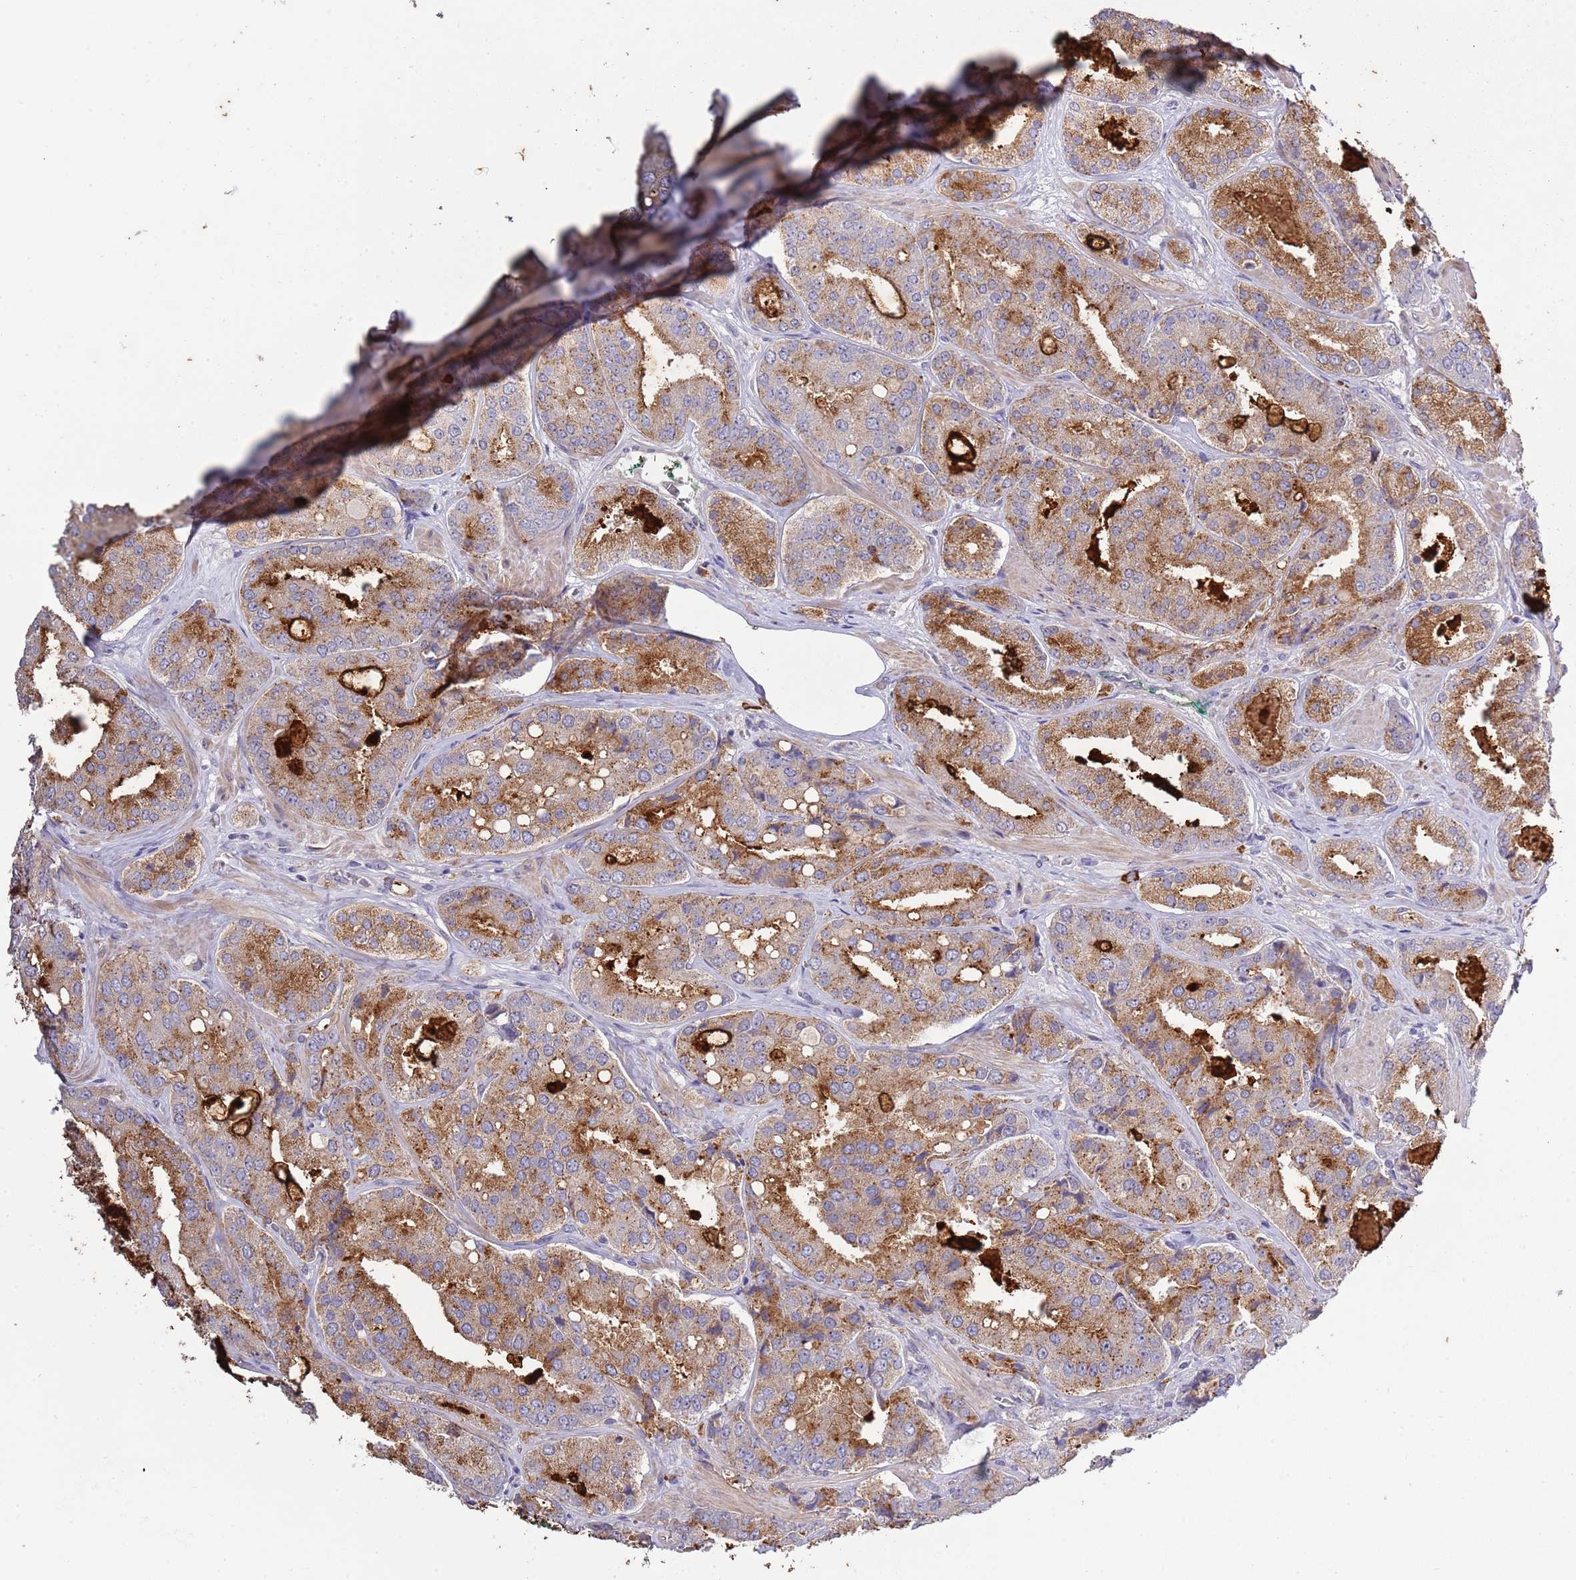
{"staining": {"intensity": "moderate", "quantity": ">75%", "location": "cytoplasmic/membranous"}, "tissue": "prostate cancer", "cell_type": "Tumor cells", "image_type": "cancer", "snomed": [{"axis": "morphology", "description": "Adenocarcinoma, High grade"}, {"axis": "topography", "description": "Prostate"}], "caption": "Tumor cells show medium levels of moderate cytoplasmic/membranous staining in approximately >75% of cells in prostate cancer.", "gene": "P2RY13", "patient": {"sex": "male", "age": 63}}